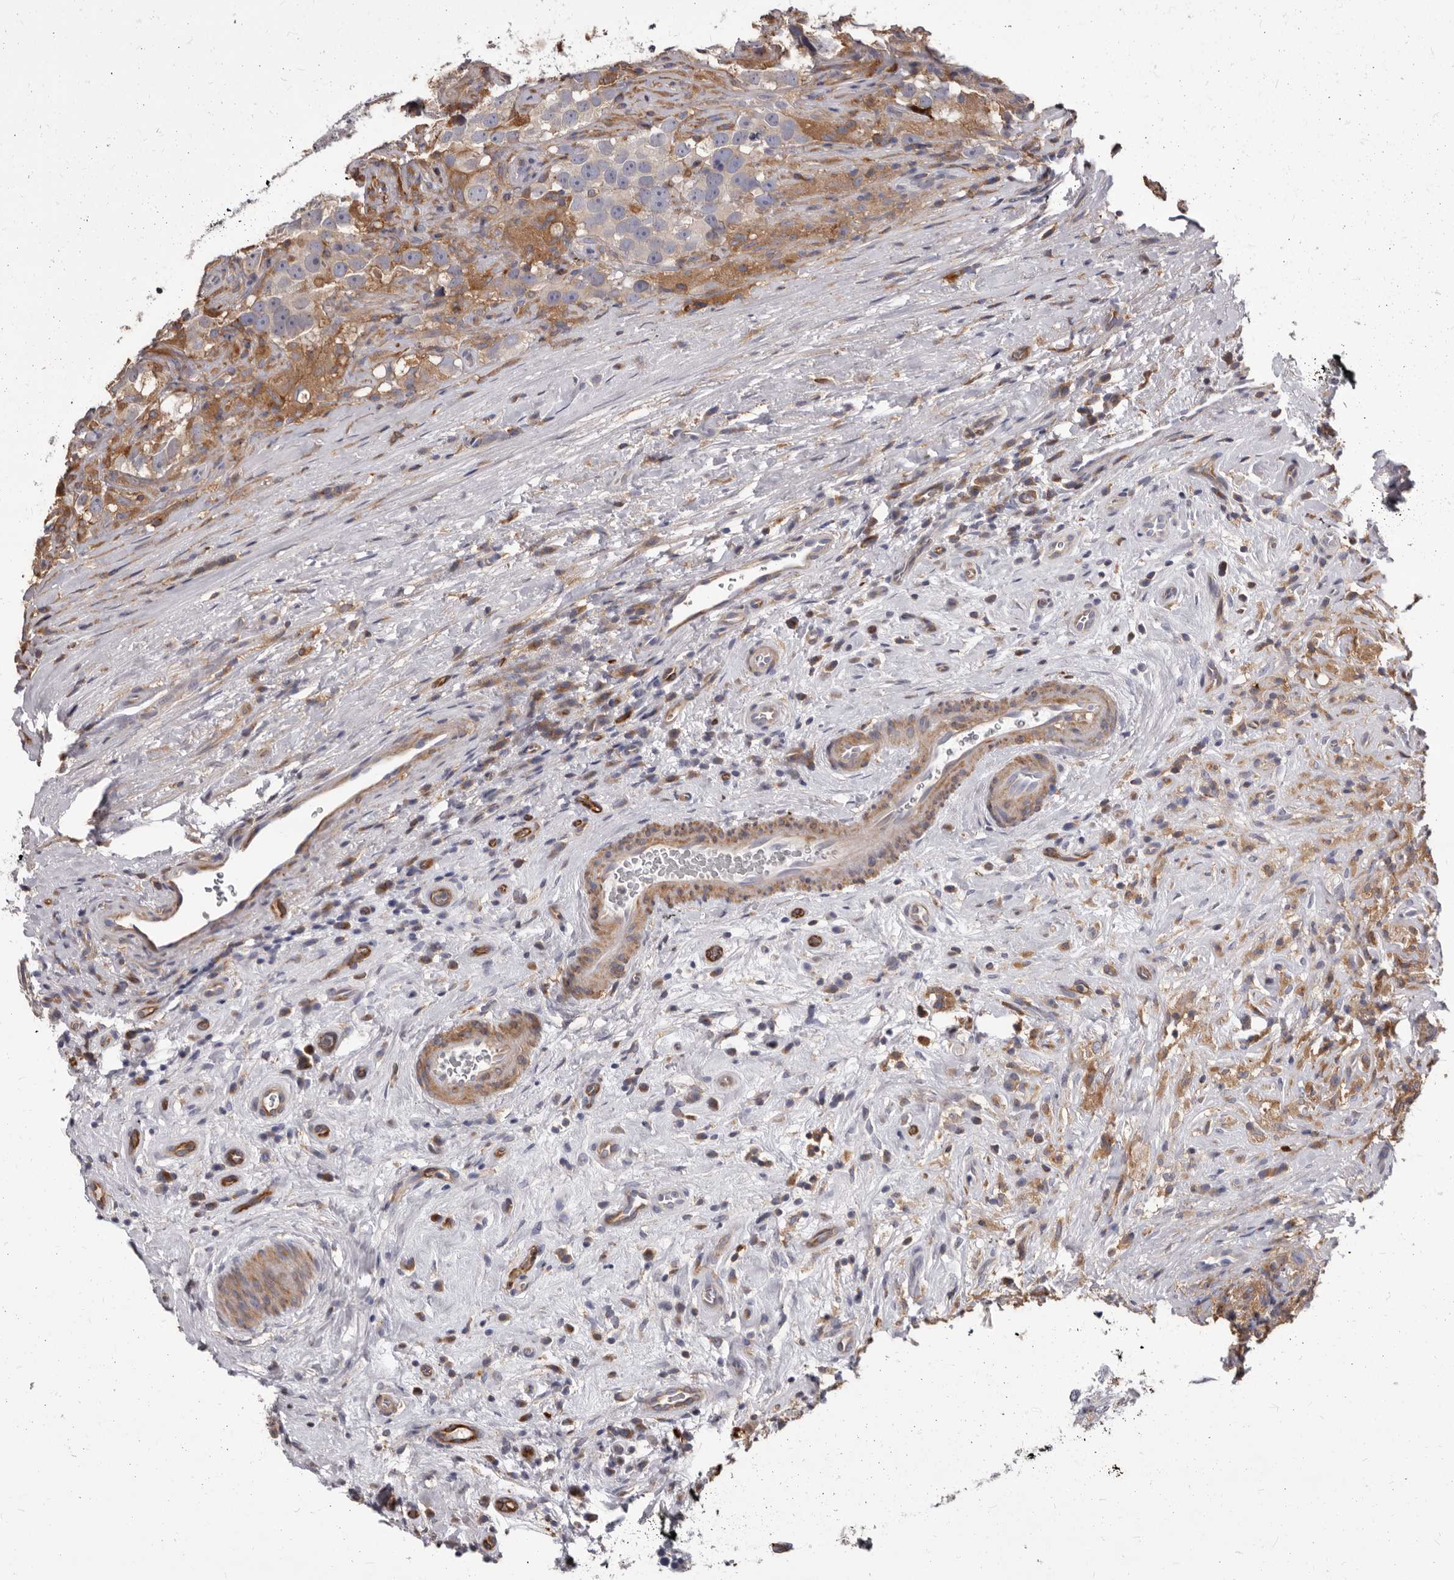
{"staining": {"intensity": "negative", "quantity": "none", "location": "none"}, "tissue": "testis cancer", "cell_type": "Tumor cells", "image_type": "cancer", "snomed": [{"axis": "morphology", "description": "Seminoma, NOS"}, {"axis": "topography", "description": "Testis"}], "caption": "This image is of testis cancer (seminoma) stained with IHC to label a protein in brown with the nuclei are counter-stained blue. There is no staining in tumor cells. Nuclei are stained in blue.", "gene": "NIBAN1", "patient": {"sex": "male", "age": 49}}